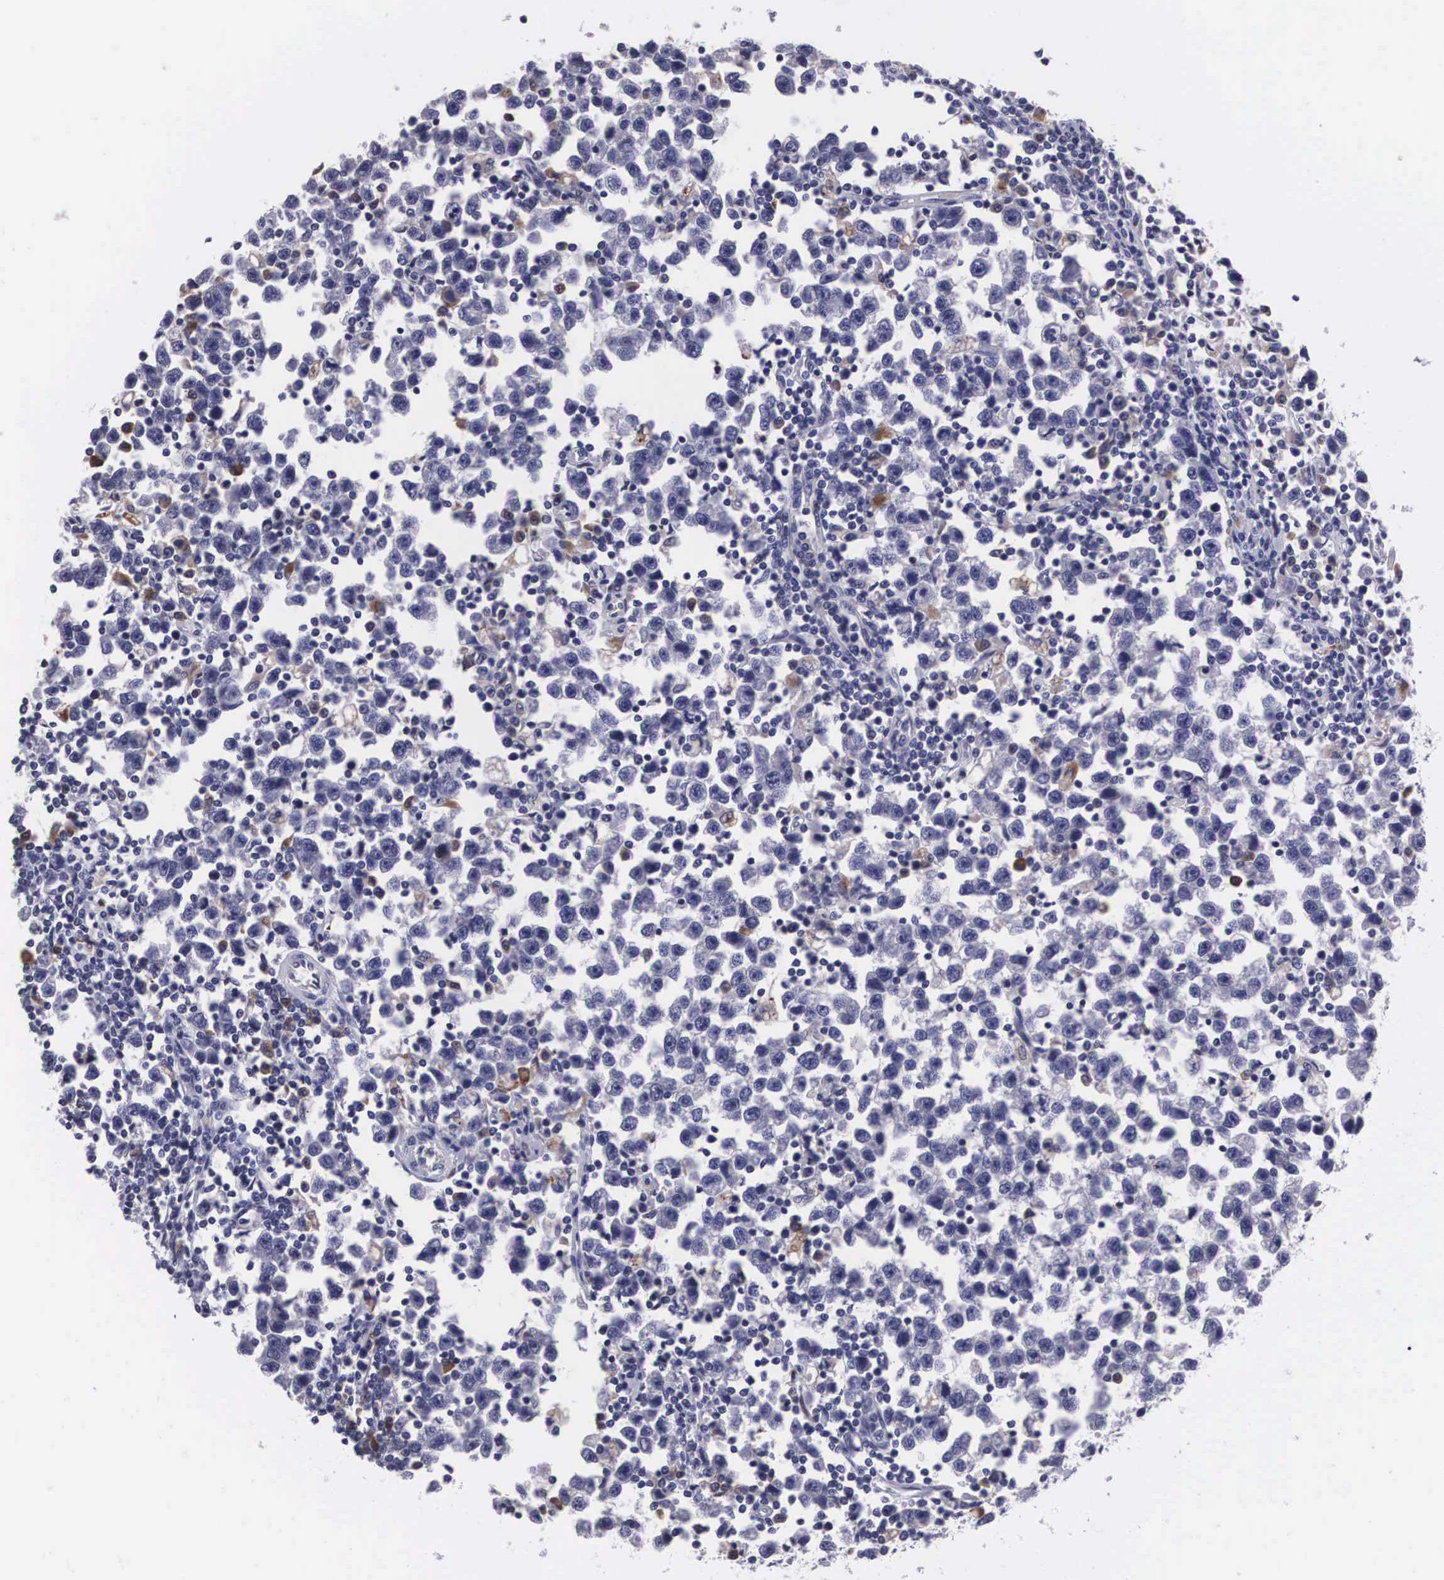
{"staining": {"intensity": "negative", "quantity": "none", "location": "none"}, "tissue": "testis cancer", "cell_type": "Tumor cells", "image_type": "cancer", "snomed": [{"axis": "morphology", "description": "Seminoma, NOS"}, {"axis": "topography", "description": "Testis"}], "caption": "This is an IHC micrograph of human seminoma (testis). There is no positivity in tumor cells.", "gene": "CRELD2", "patient": {"sex": "male", "age": 43}}